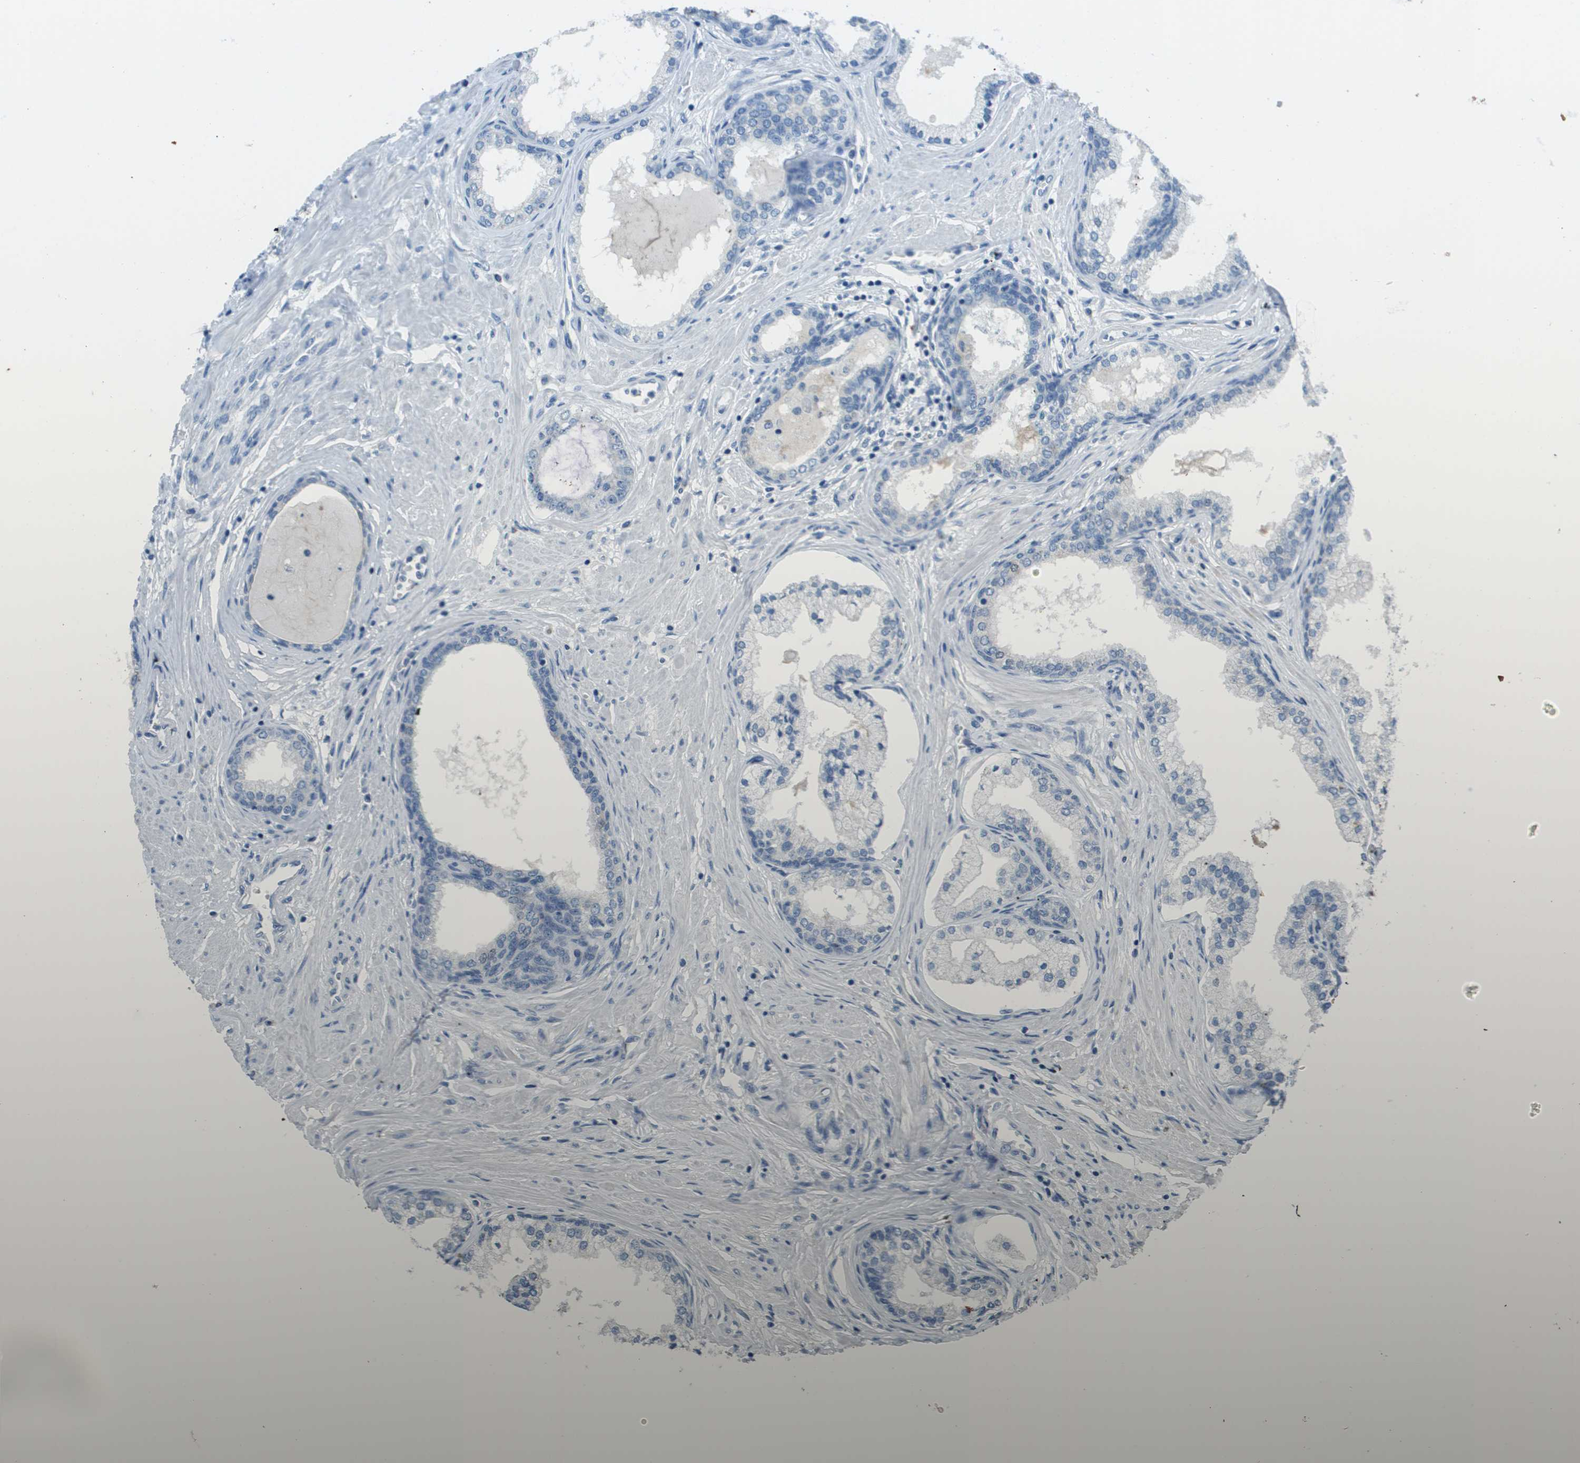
{"staining": {"intensity": "negative", "quantity": "none", "location": "none"}, "tissue": "prostate cancer", "cell_type": "Tumor cells", "image_type": "cancer", "snomed": [{"axis": "morphology", "description": "Adenocarcinoma, Low grade"}, {"axis": "topography", "description": "Prostate"}], "caption": "Prostate low-grade adenocarcinoma was stained to show a protein in brown. There is no significant expression in tumor cells.", "gene": "PTGDR2", "patient": {"sex": "male", "age": 63}}